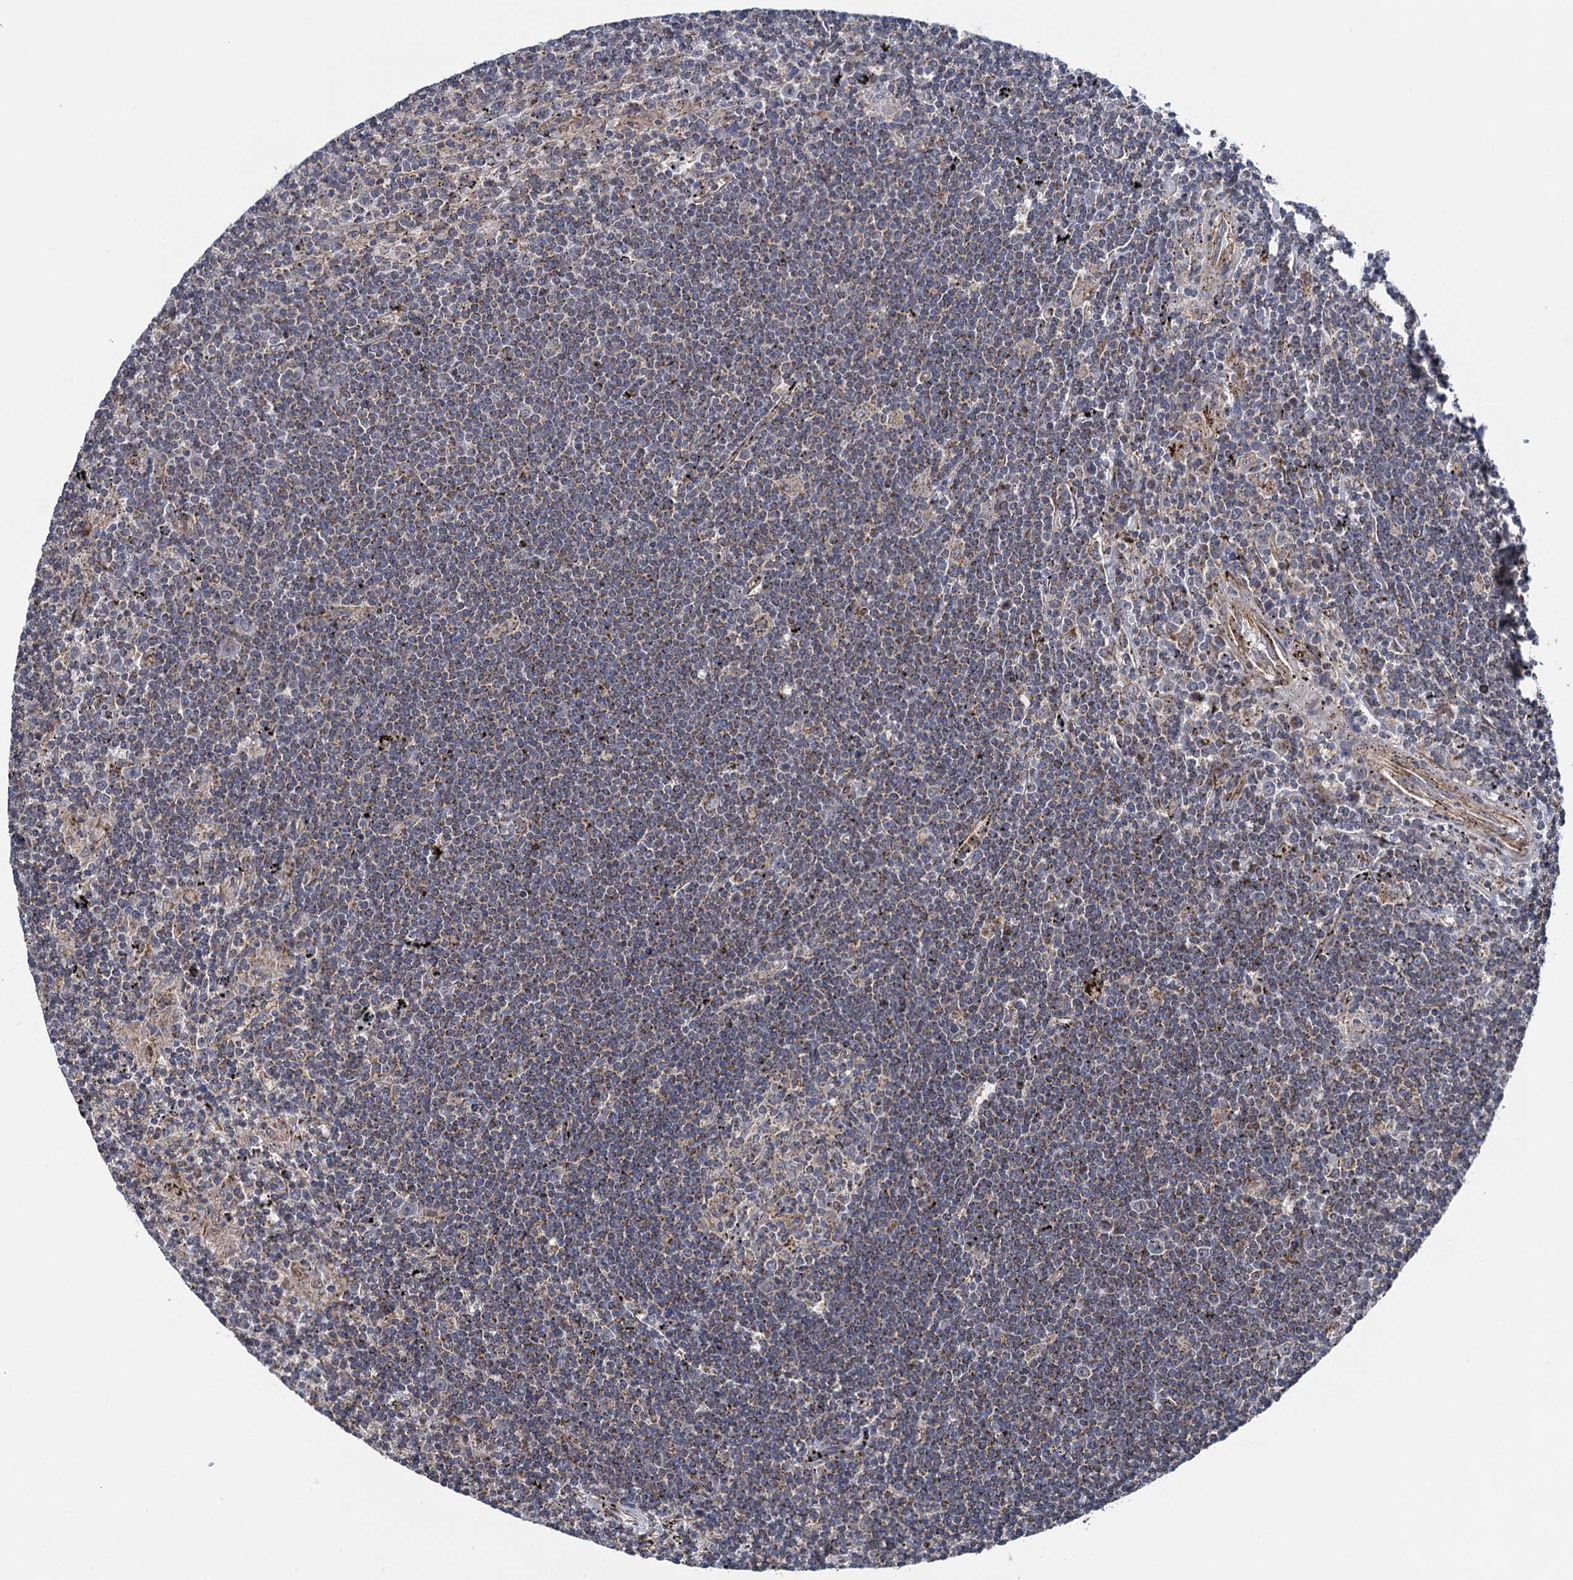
{"staining": {"intensity": "weak", "quantity": ">75%", "location": "cytoplasmic/membranous"}, "tissue": "lymphoma", "cell_type": "Tumor cells", "image_type": "cancer", "snomed": [{"axis": "morphology", "description": "Malignant lymphoma, non-Hodgkin's type, Low grade"}, {"axis": "topography", "description": "Spleen"}], "caption": "This micrograph reveals immunohistochemistry staining of human malignant lymphoma, non-Hodgkin's type (low-grade), with low weak cytoplasmic/membranous expression in about >75% of tumor cells.", "gene": "HAUS1", "patient": {"sex": "male", "age": 76}}